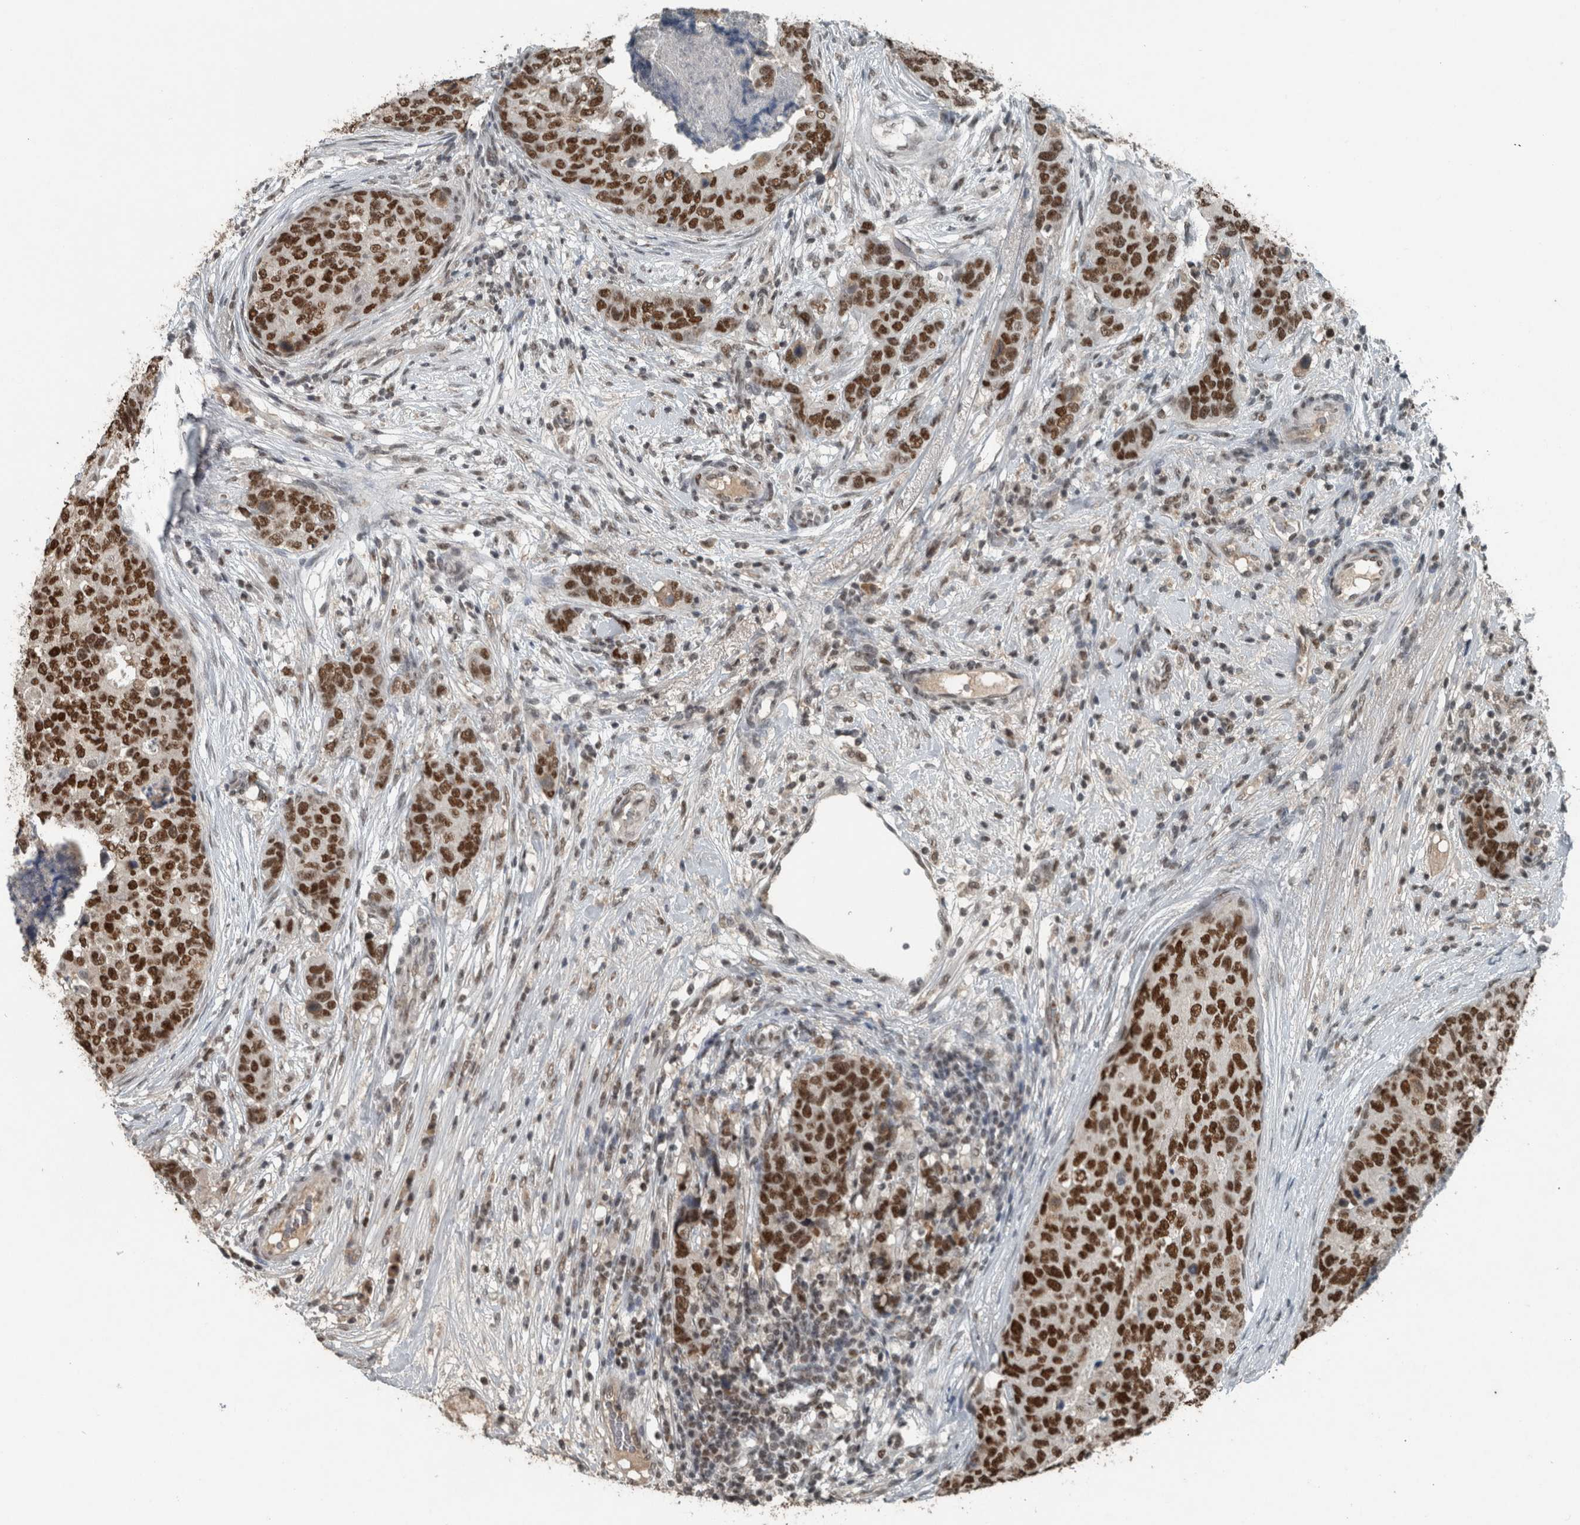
{"staining": {"intensity": "strong", "quantity": ">75%", "location": "nuclear"}, "tissue": "breast cancer", "cell_type": "Tumor cells", "image_type": "cancer", "snomed": [{"axis": "morphology", "description": "Lobular carcinoma"}, {"axis": "topography", "description": "Breast"}], "caption": "Lobular carcinoma (breast) stained with a brown dye reveals strong nuclear positive staining in about >75% of tumor cells.", "gene": "ZNF24", "patient": {"sex": "female", "age": 59}}